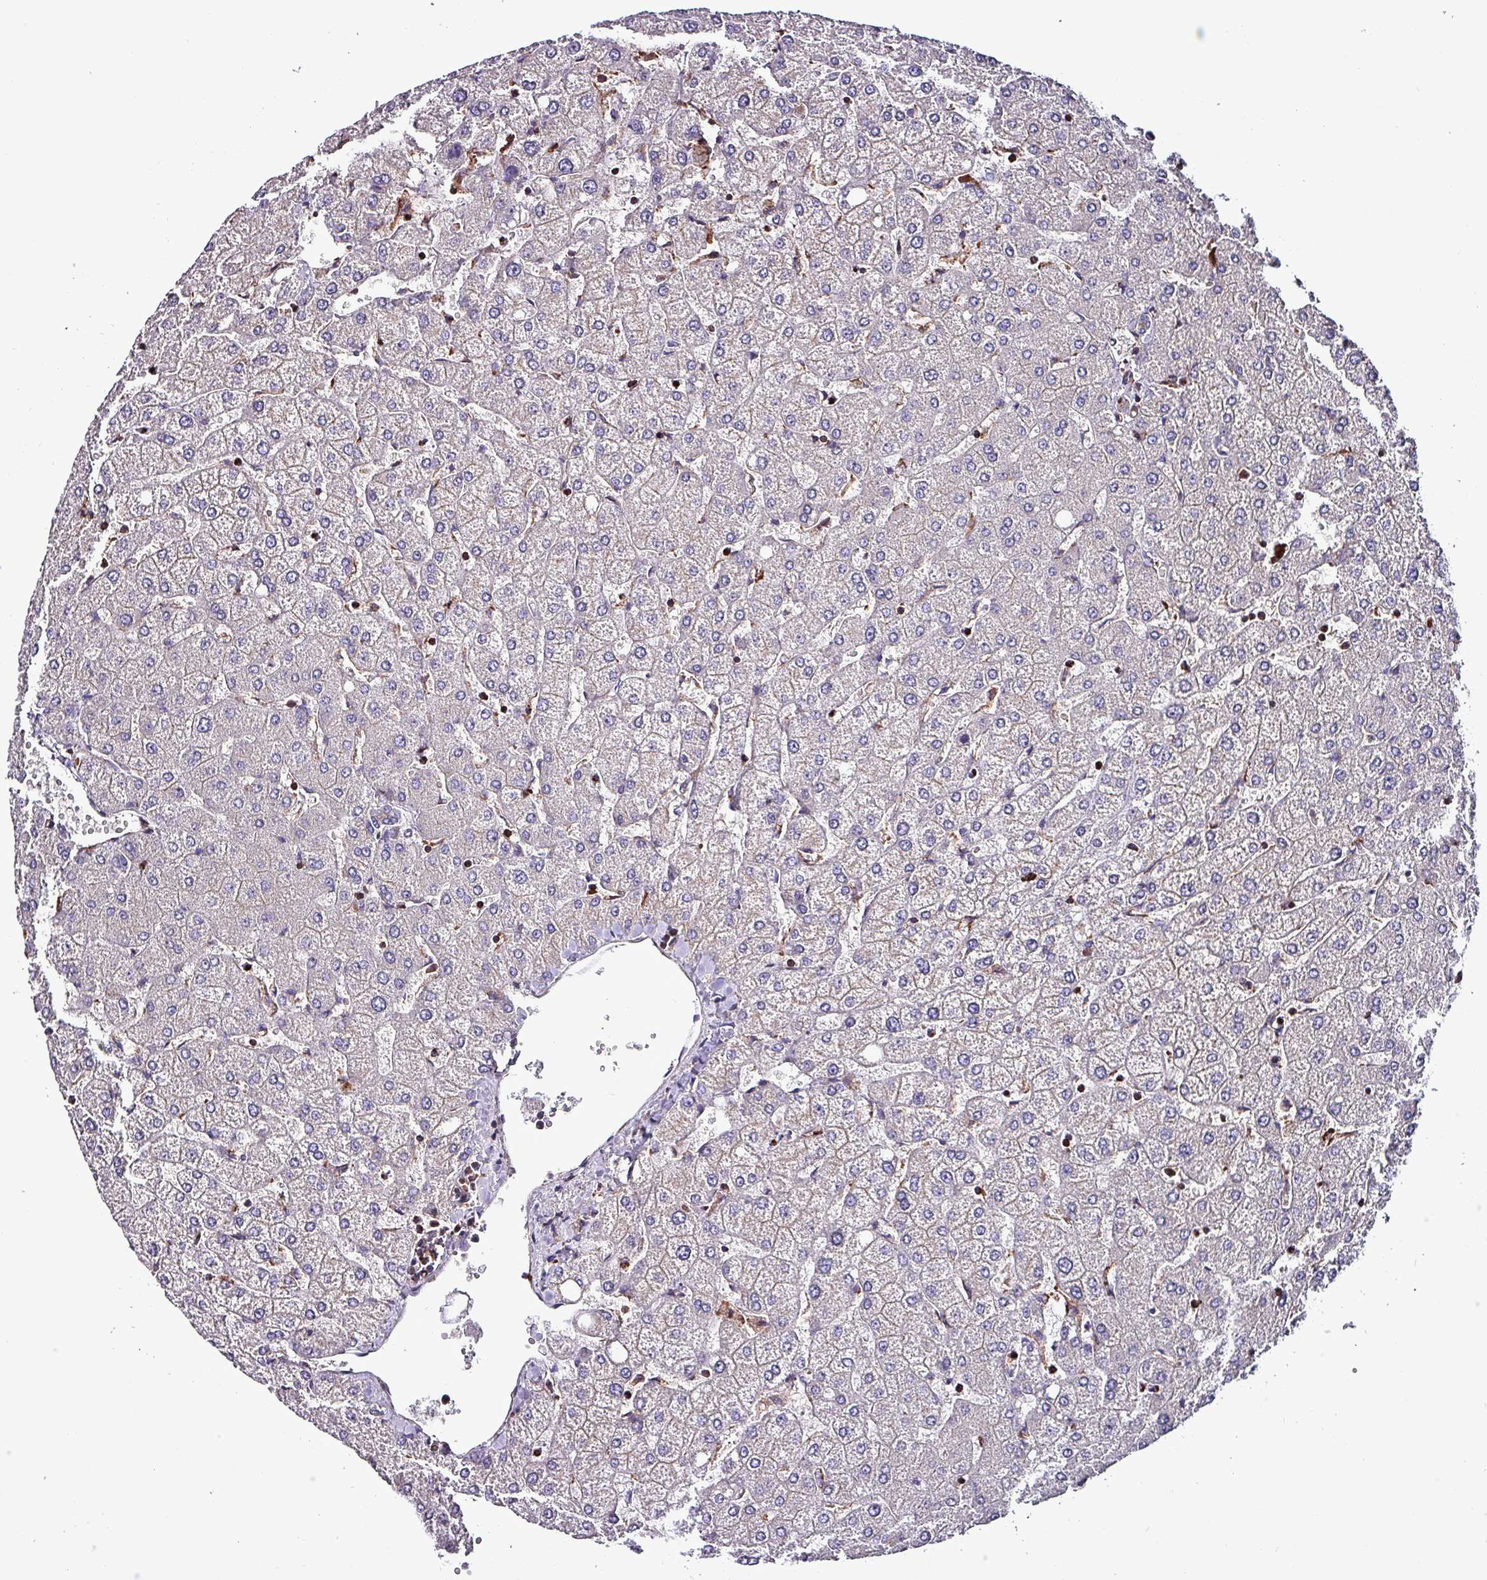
{"staining": {"intensity": "negative", "quantity": "none", "location": "none"}, "tissue": "liver", "cell_type": "Cholangiocytes", "image_type": "normal", "snomed": [{"axis": "morphology", "description": "Normal tissue, NOS"}, {"axis": "topography", "description": "Liver"}], "caption": "High power microscopy histopathology image of an immunohistochemistry (IHC) image of benign liver, revealing no significant expression in cholangiocytes.", "gene": "VAMP4", "patient": {"sex": "female", "age": 54}}